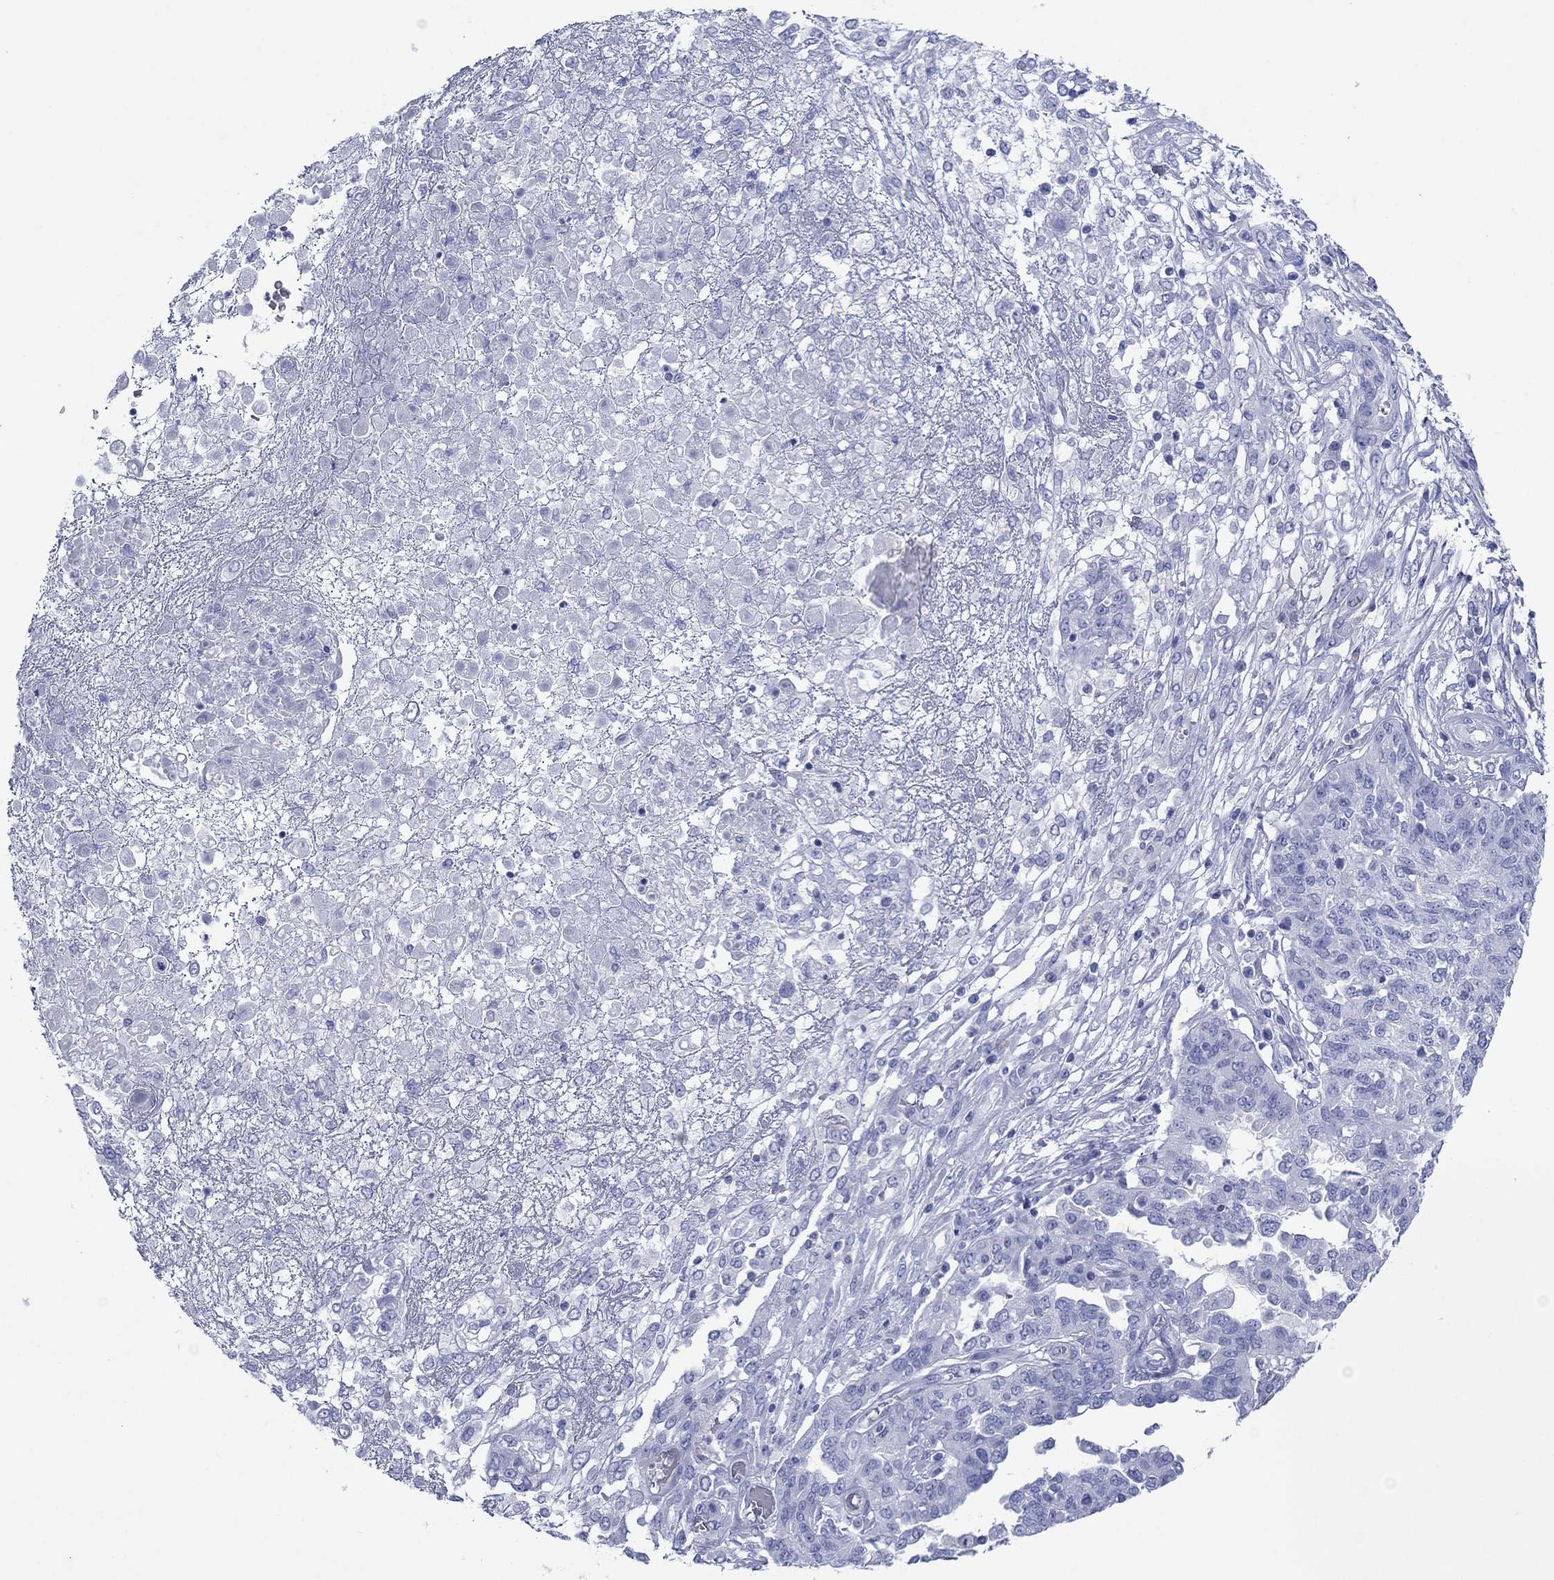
{"staining": {"intensity": "negative", "quantity": "none", "location": "none"}, "tissue": "ovarian cancer", "cell_type": "Tumor cells", "image_type": "cancer", "snomed": [{"axis": "morphology", "description": "Cystadenocarcinoma, serous, NOS"}, {"axis": "topography", "description": "Ovary"}], "caption": "The immunohistochemistry (IHC) micrograph has no significant expression in tumor cells of ovarian cancer (serous cystadenocarcinoma) tissue.", "gene": "ATP4A", "patient": {"sex": "female", "age": 67}}